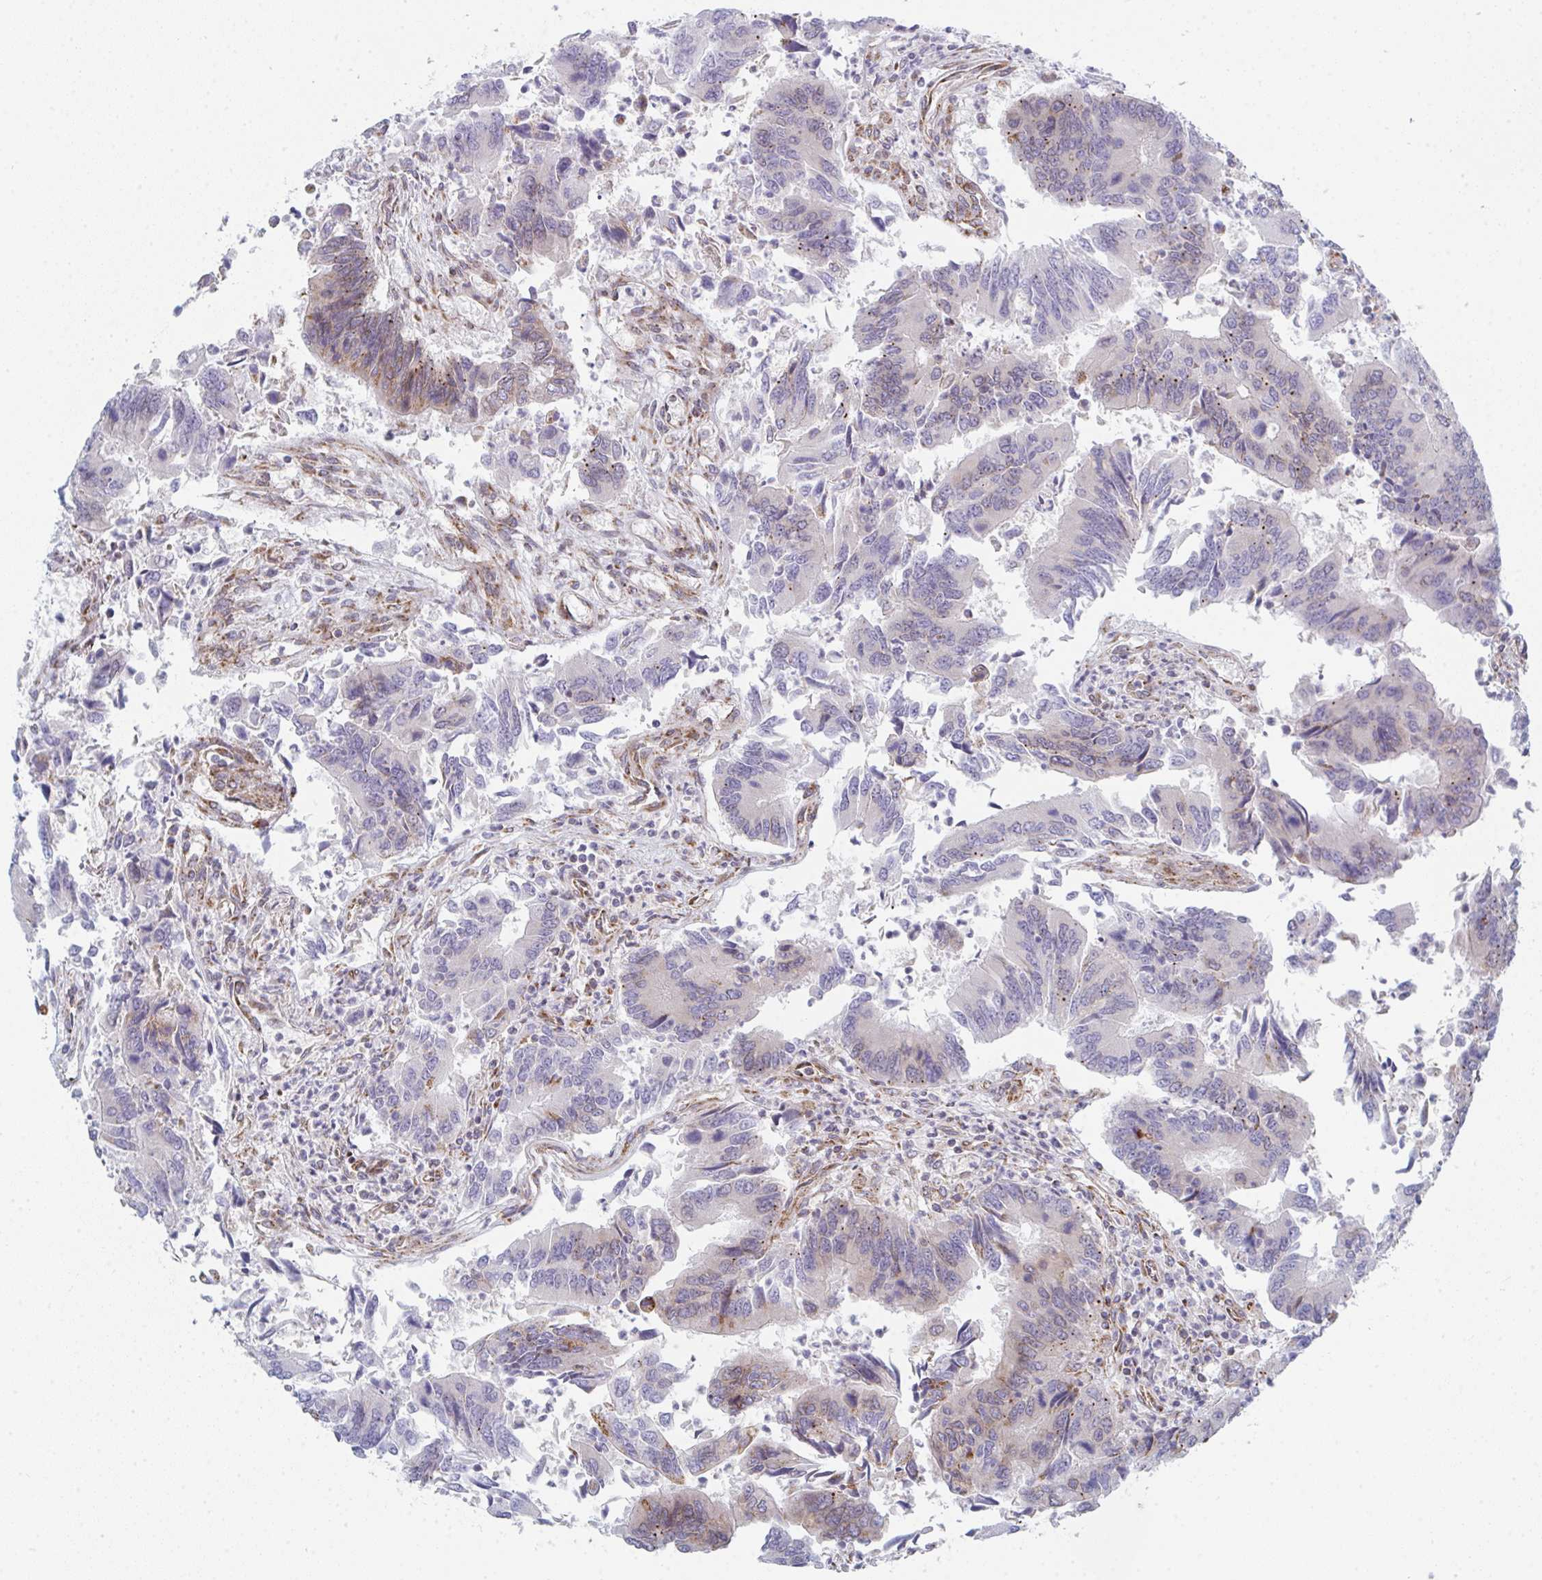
{"staining": {"intensity": "weak", "quantity": "<25%", "location": "cytoplasmic/membranous"}, "tissue": "colorectal cancer", "cell_type": "Tumor cells", "image_type": "cancer", "snomed": [{"axis": "morphology", "description": "Adenocarcinoma, NOS"}, {"axis": "topography", "description": "Colon"}], "caption": "Human colorectal cancer (adenocarcinoma) stained for a protein using immunohistochemistry exhibits no staining in tumor cells.", "gene": "PRKCH", "patient": {"sex": "female", "age": 67}}